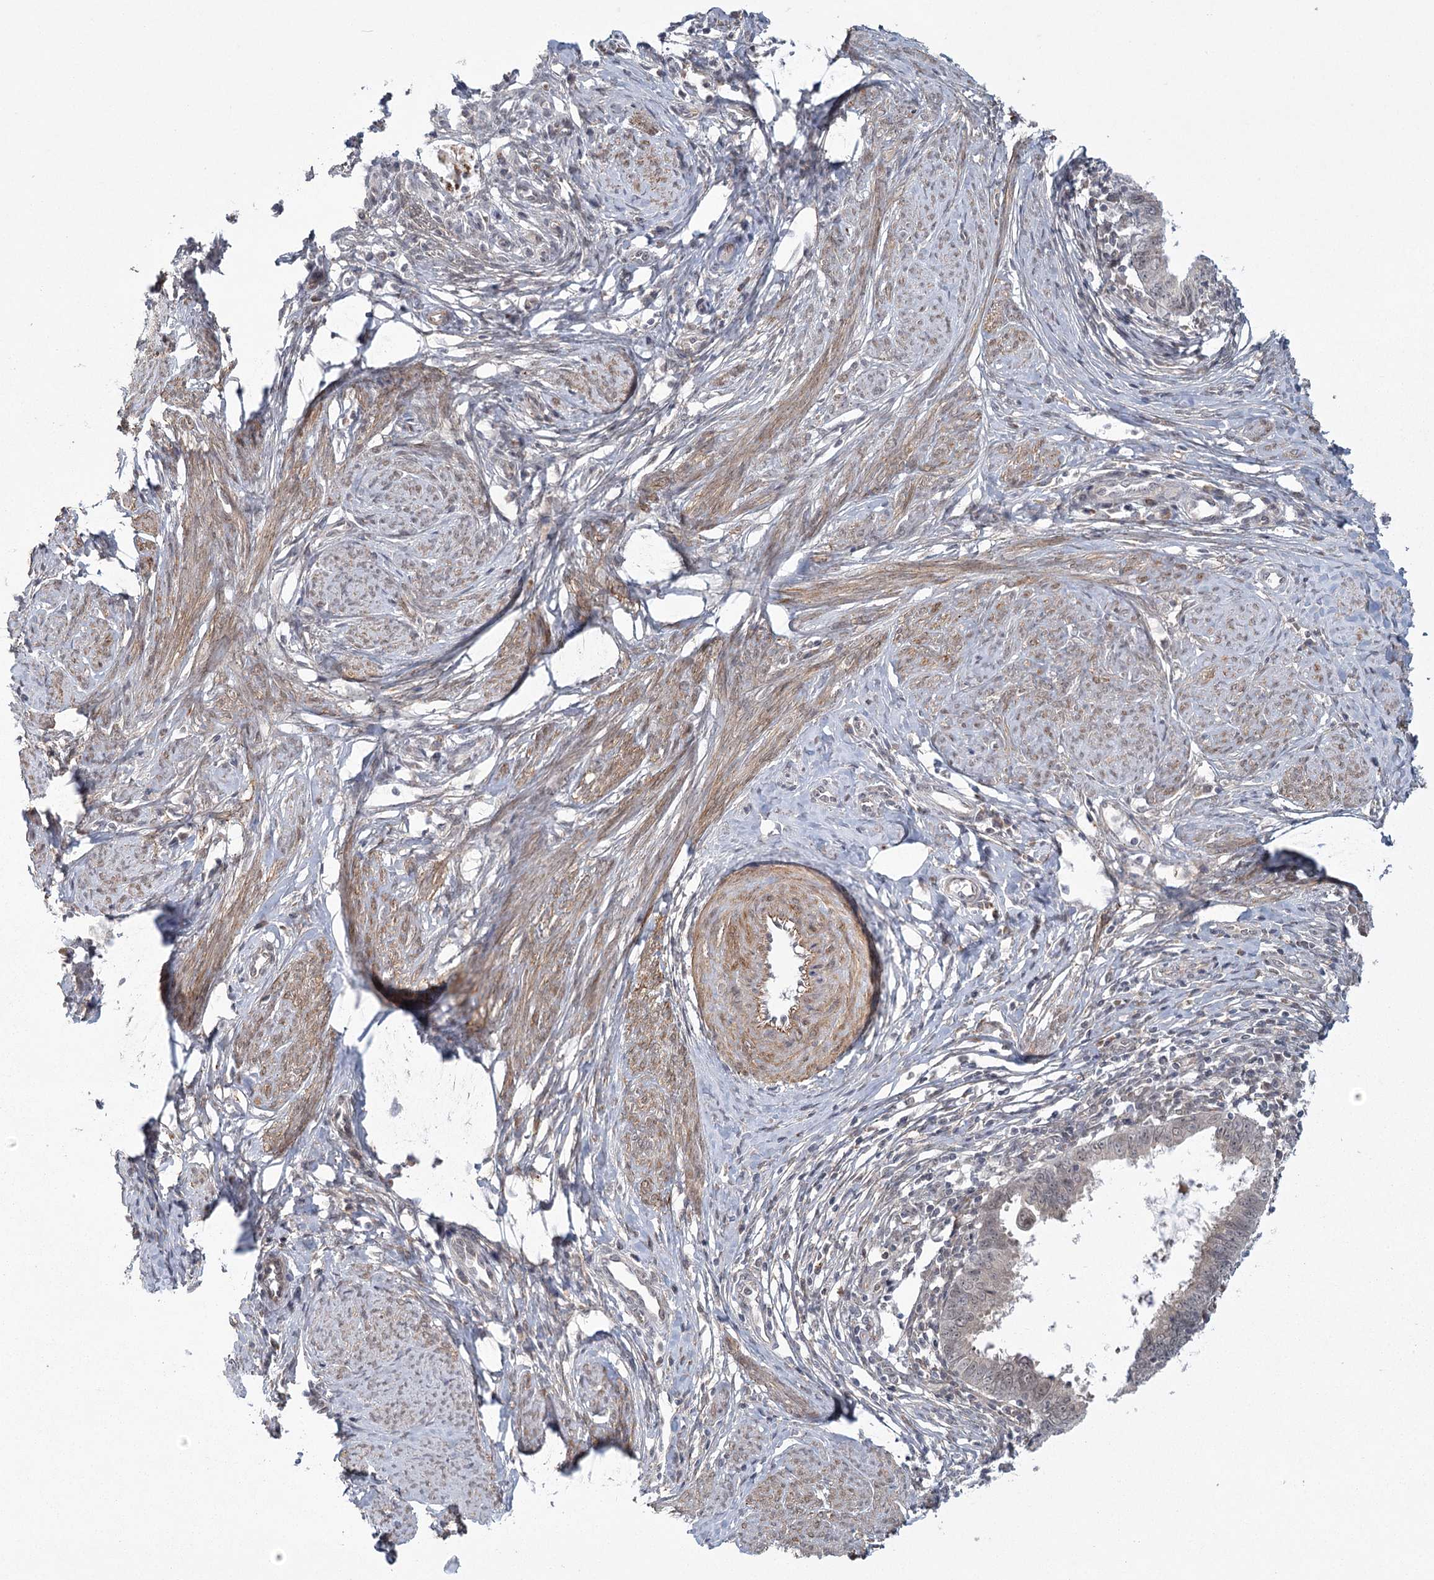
{"staining": {"intensity": "negative", "quantity": "none", "location": "none"}, "tissue": "cervical cancer", "cell_type": "Tumor cells", "image_type": "cancer", "snomed": [{"axis": "morphology", "description": "Adenocarcinoma, NOS"}, {"axis": "topography", "description": "Cervix"}], "caption": "Protein analysis of cervical cancer (adenocarcinoma) reveals no significant staining in tumor cells. The staining was performed using DAB to visualize the protein expression in brown, while the nuclei were stained in blue with hematoxylin (Magnification: 20x).", "gene": "MED28", "patient": {"sex": "female", "age": 36}}